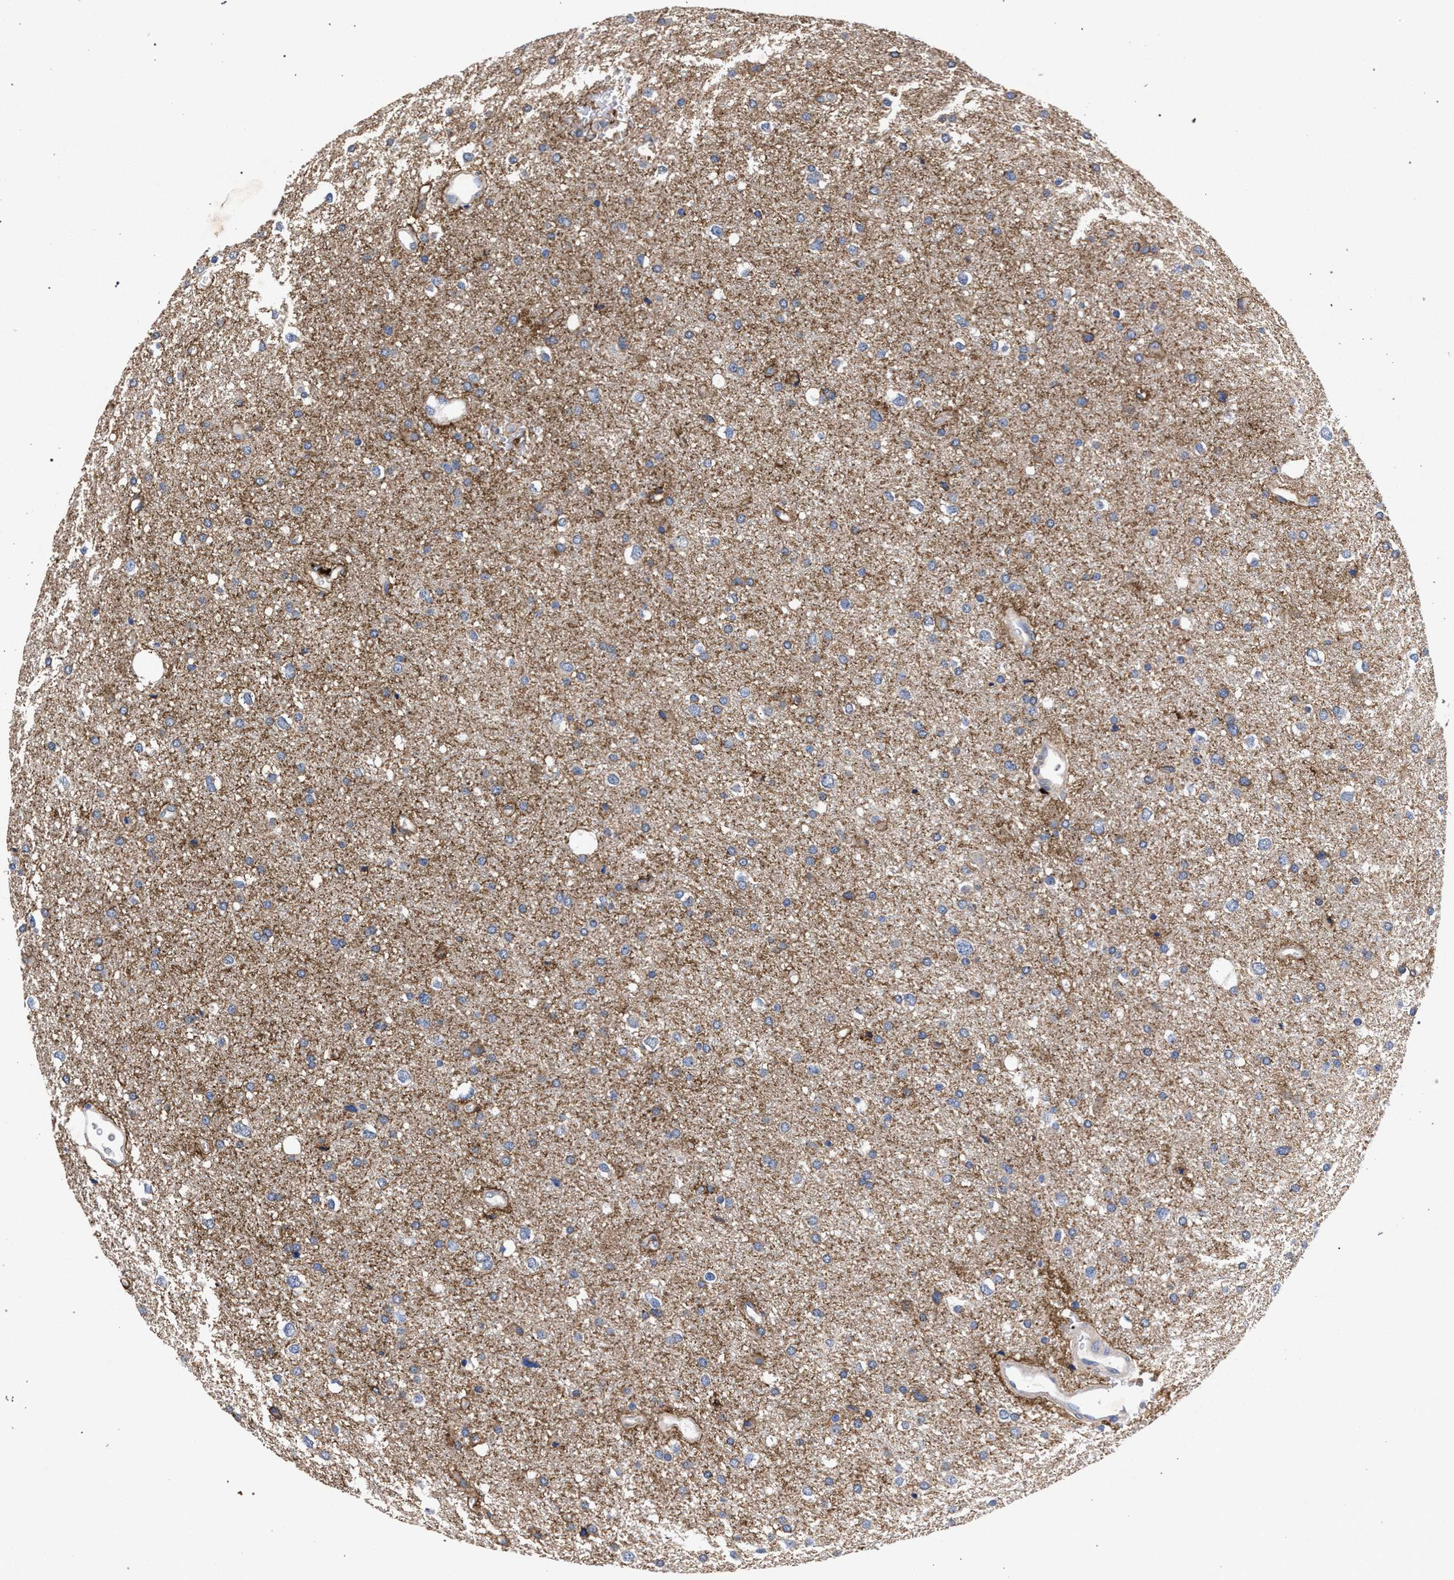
{"staining": {"intensity": "weak", "quantity": "<25%", "location": "cytoplasmic/membranous"}, "tissue": "glioma", "cell_type": "Tumor cells", "image_type": "cancer", "snomed": [{"axis": "morphology", "description": "Glioma, malignant, Low grade"}, {"axis": "topography", "description": "Brain"}], "caption": "Immunohistochemistry (IHC) image of neoplastic tissue: human glioma stained with DAB displays no significant protein expression in tumor cells.", "gene": "ATP1A2", "patient": {"sex": "female", "age": 37}}